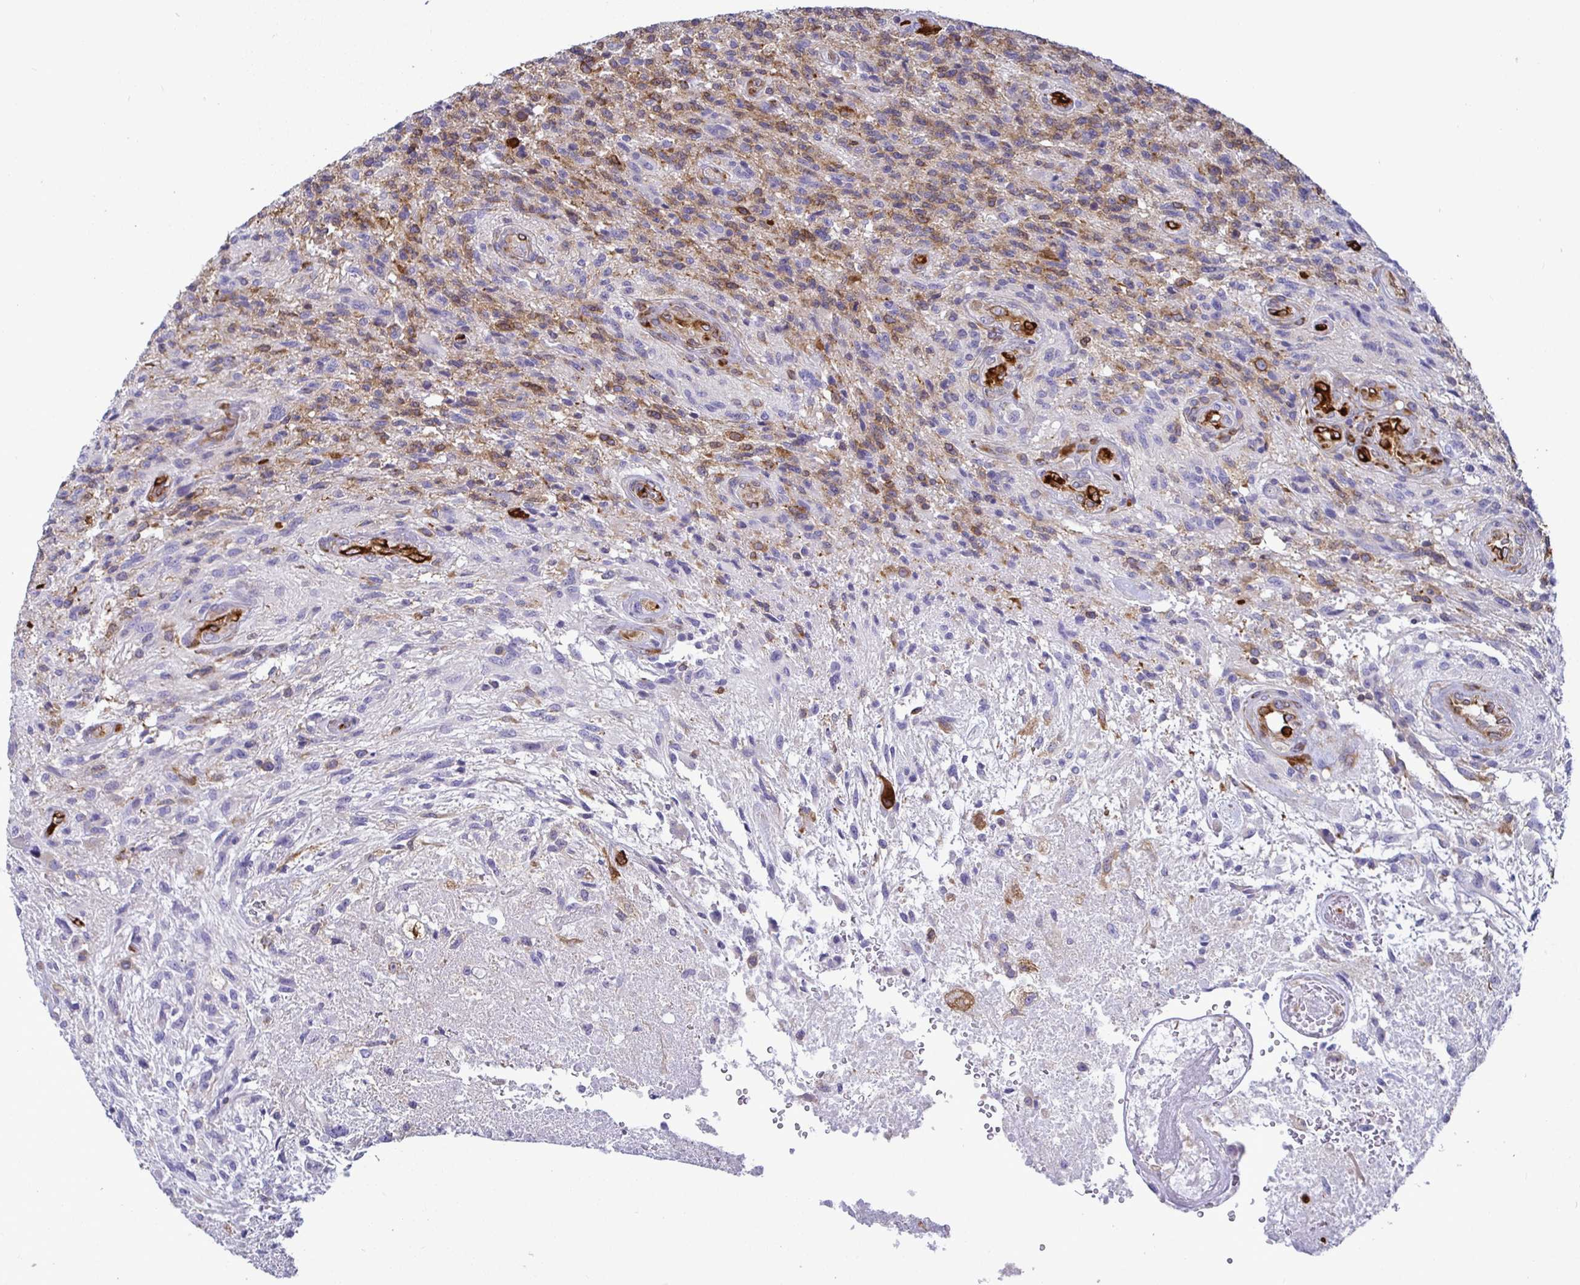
{"staining": {"intensity": "weak", "quantity": "<25%", "location": "cytoplasmic/membranous"}, "tissue": "glioma", "cell_type": "Tumor cells", "image_type": "cancer", "snomed": [{"axis": "morphology", "description": "Glioma, malignant, High grade"}, {"axis": "topography", "description": "Brain"}], "caption": "Immunohistochemistry (IHC) of malignant glioma (high-grade) exhibits no positivity in tumor cells.", "gene": "TP53I11", "patient": {"sex": "male", "age": 56}}